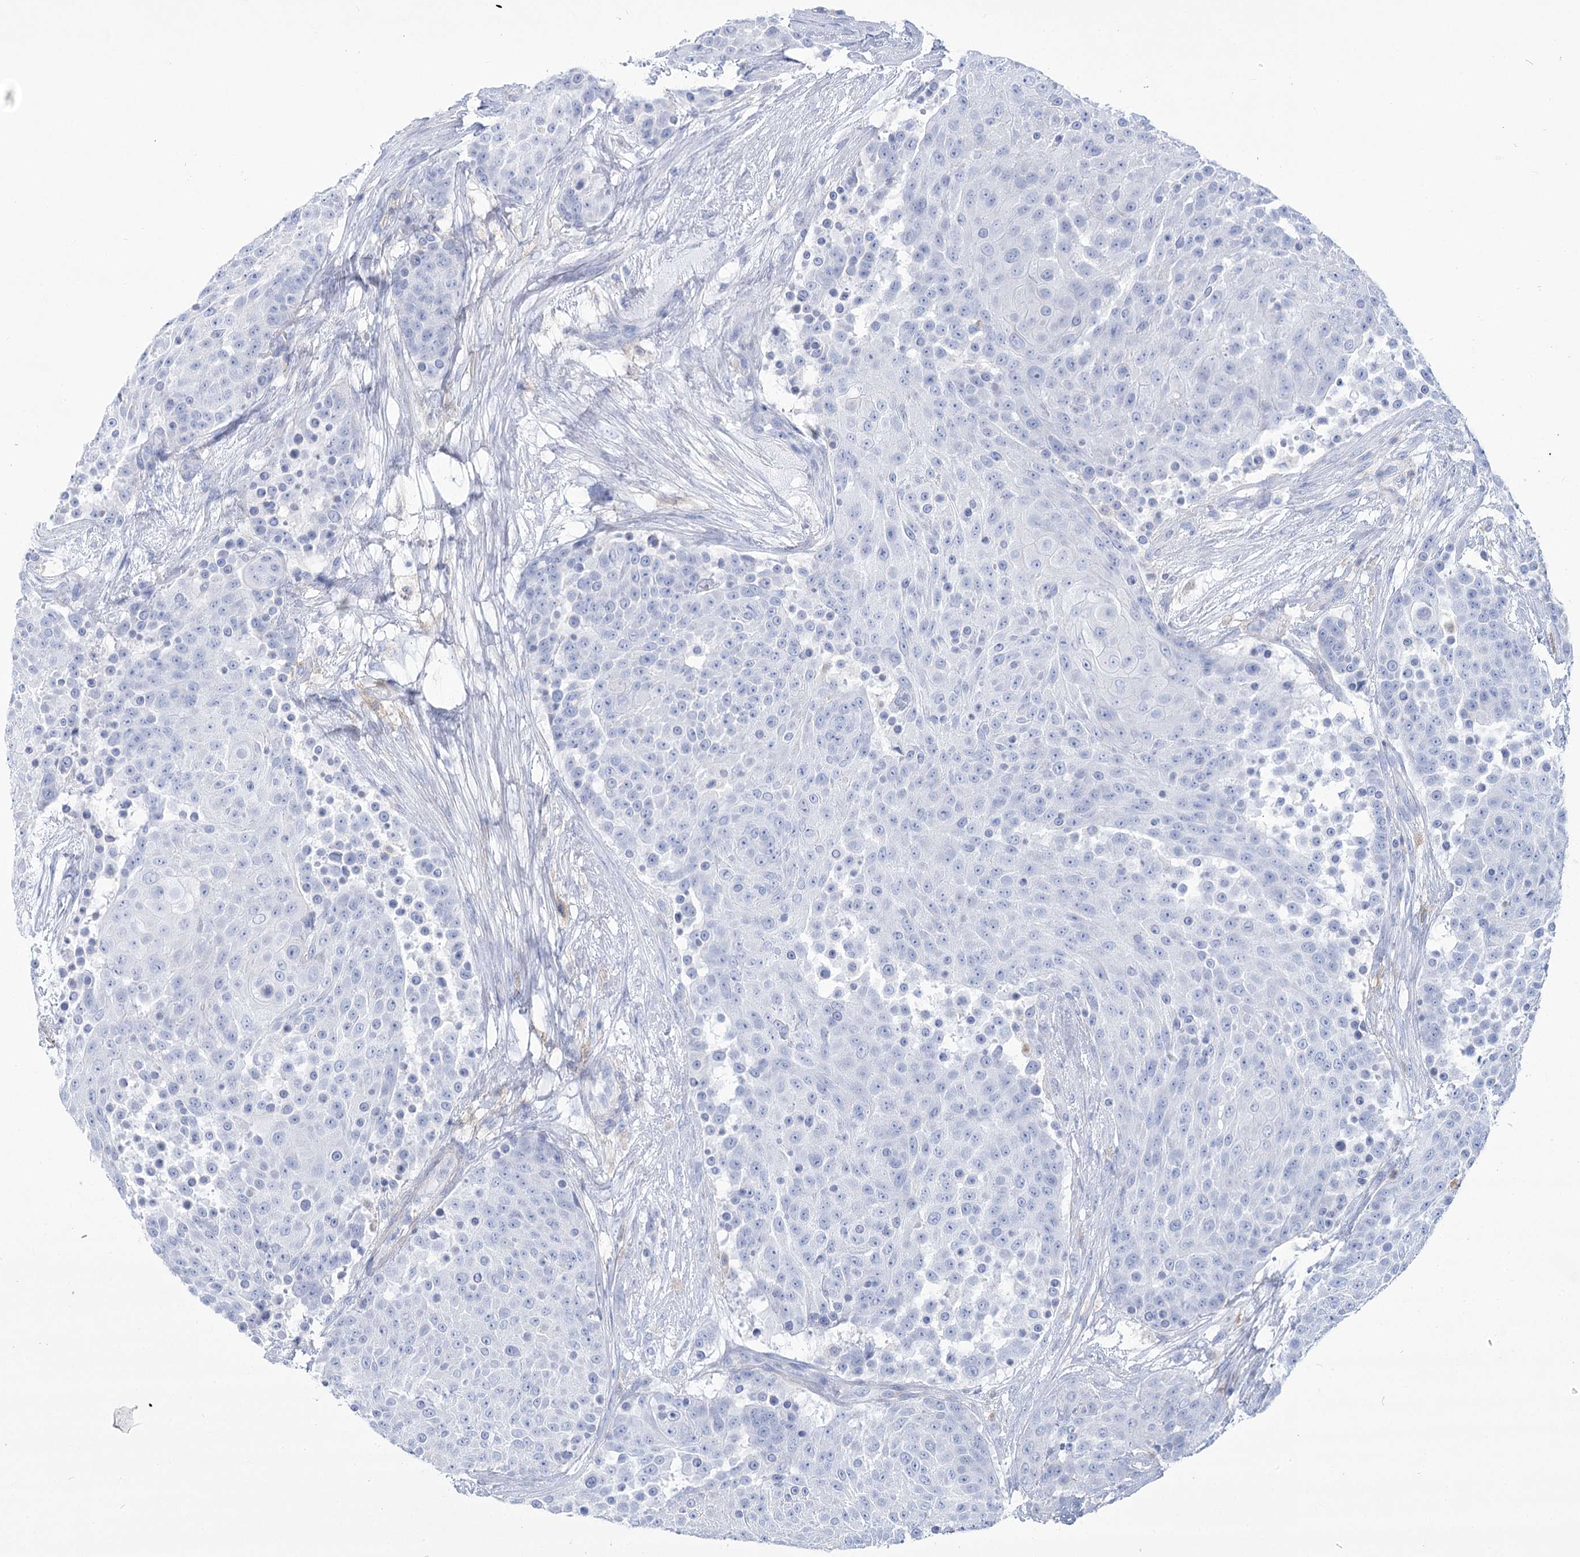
{"staining": {"intensity": "negative", "quantity": "none", "location": "none"}, "tissue": "urothelial cancer", "cell_type": "Tumor cells", "image_type": "cancer", "snomed": [{"axis": "morphology", "description": "Urothelial carcinoma, High grade"}, {"axis": "topography", "description": "Urinary bladder"}], "caption": "Immunohistochemical staining of urothelial cancer reveals no significant staining in tumor cells. (Stains: DAB (3,3'-diaminobenzidine) IHC with hematoxylin counter stain, Microscopy: brightfield microscopy at high magnification).", "gene": "PCDHA1", "patient": {"sex": "female", "age": 63}}